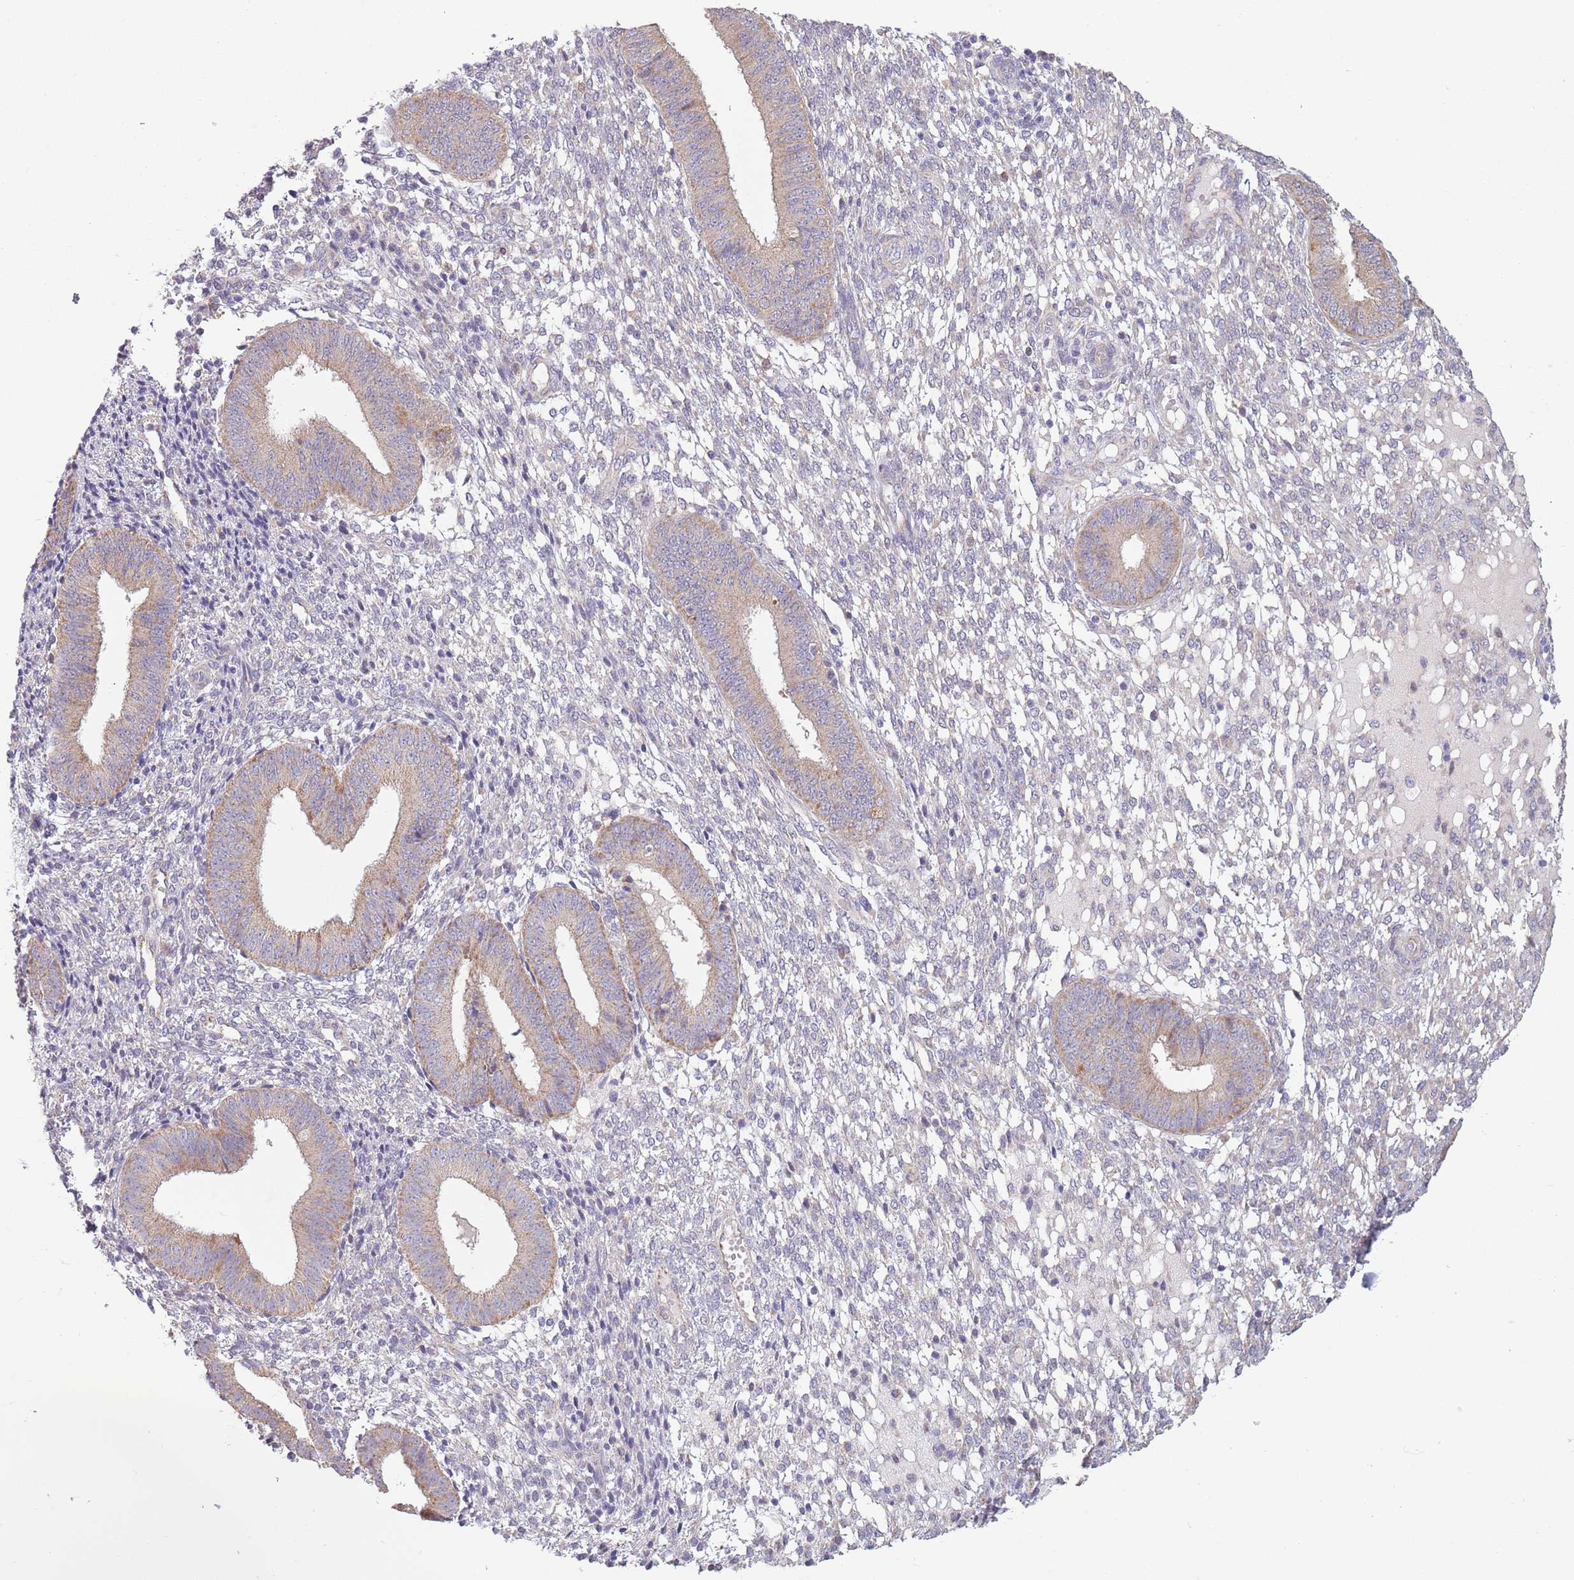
{"staining": {"intensity": "negative", "quantity": "none", "location": "none"}, "tissue": "endometrium", "cell_type": "Cells in endometrial stroma", "image_type": "normal", "snomed": [{"axis": "morphology", "description": "Normal tissue, NOS"}, {"axis": "topography", "description": "Endometrium"}], "caption": "Cells in endometrial stroma show no significant protein positivity in benign endometrium. The staining is performed using DAB (3,3'-diaminobenzidine) brown chromogen with nuclei counter-stained in using hematoxylin.", "gene": "COQ5", "patient": {"sex": "female", "age": 49}}